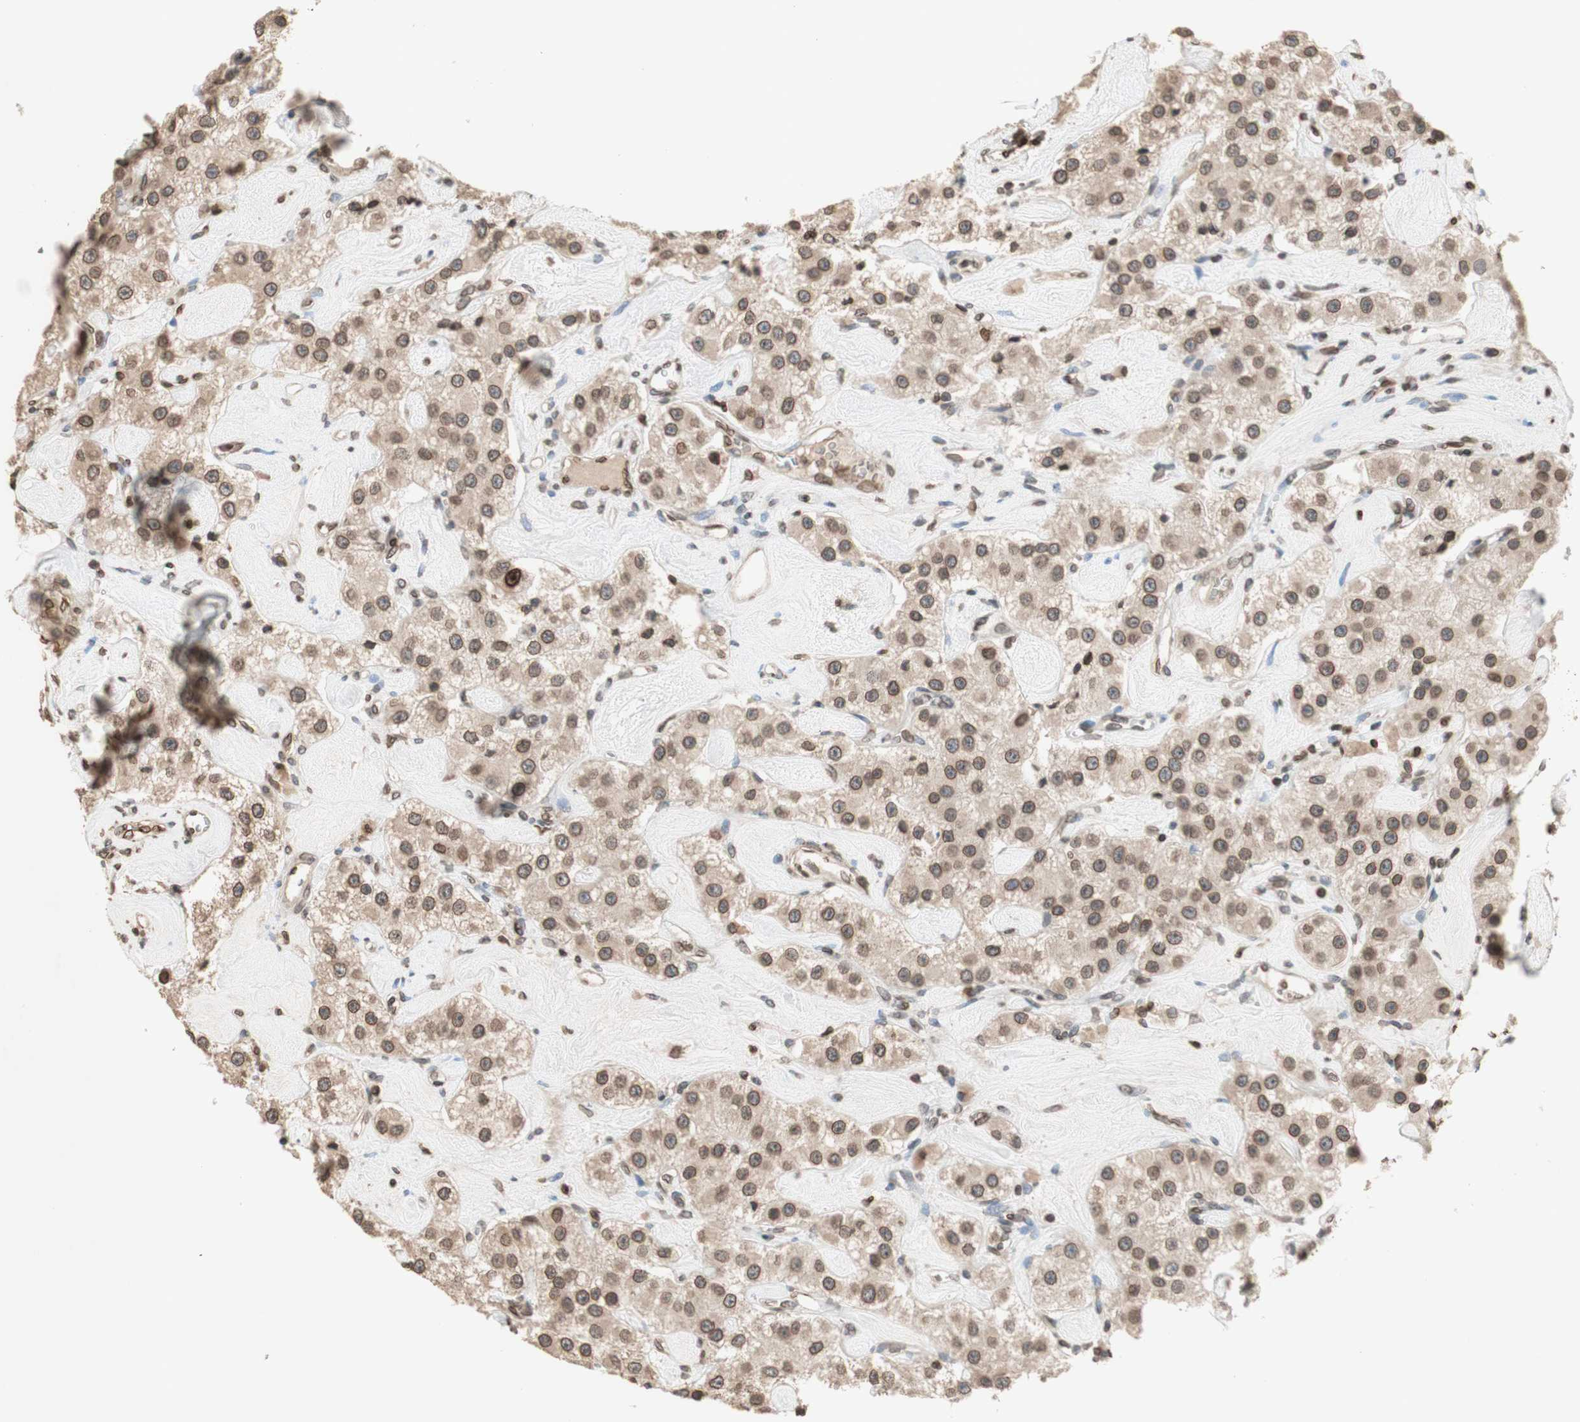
{"staining": {"intensity": "moderate", "quantity": ">75%", "location": "cytoplasmic/membranous,nuclear"}, "tissue": "carcinoid", "cell_type": "Tumor cells", "image_type": "cancer", "snomed": [{"axis": "morphology", "description": "Carcinoid, malignant, NOS"}, {"axis": "topography", "description": "Pancreas"}], "caption": "Protein expression analysis of carcinoid (malignant) reveals moderate cytoplasmic/membranous and nuclear positivity in approximately >75% of tumor cells.", "gene": "TMPO", "patient": {"sex": "male", "age": 41}}